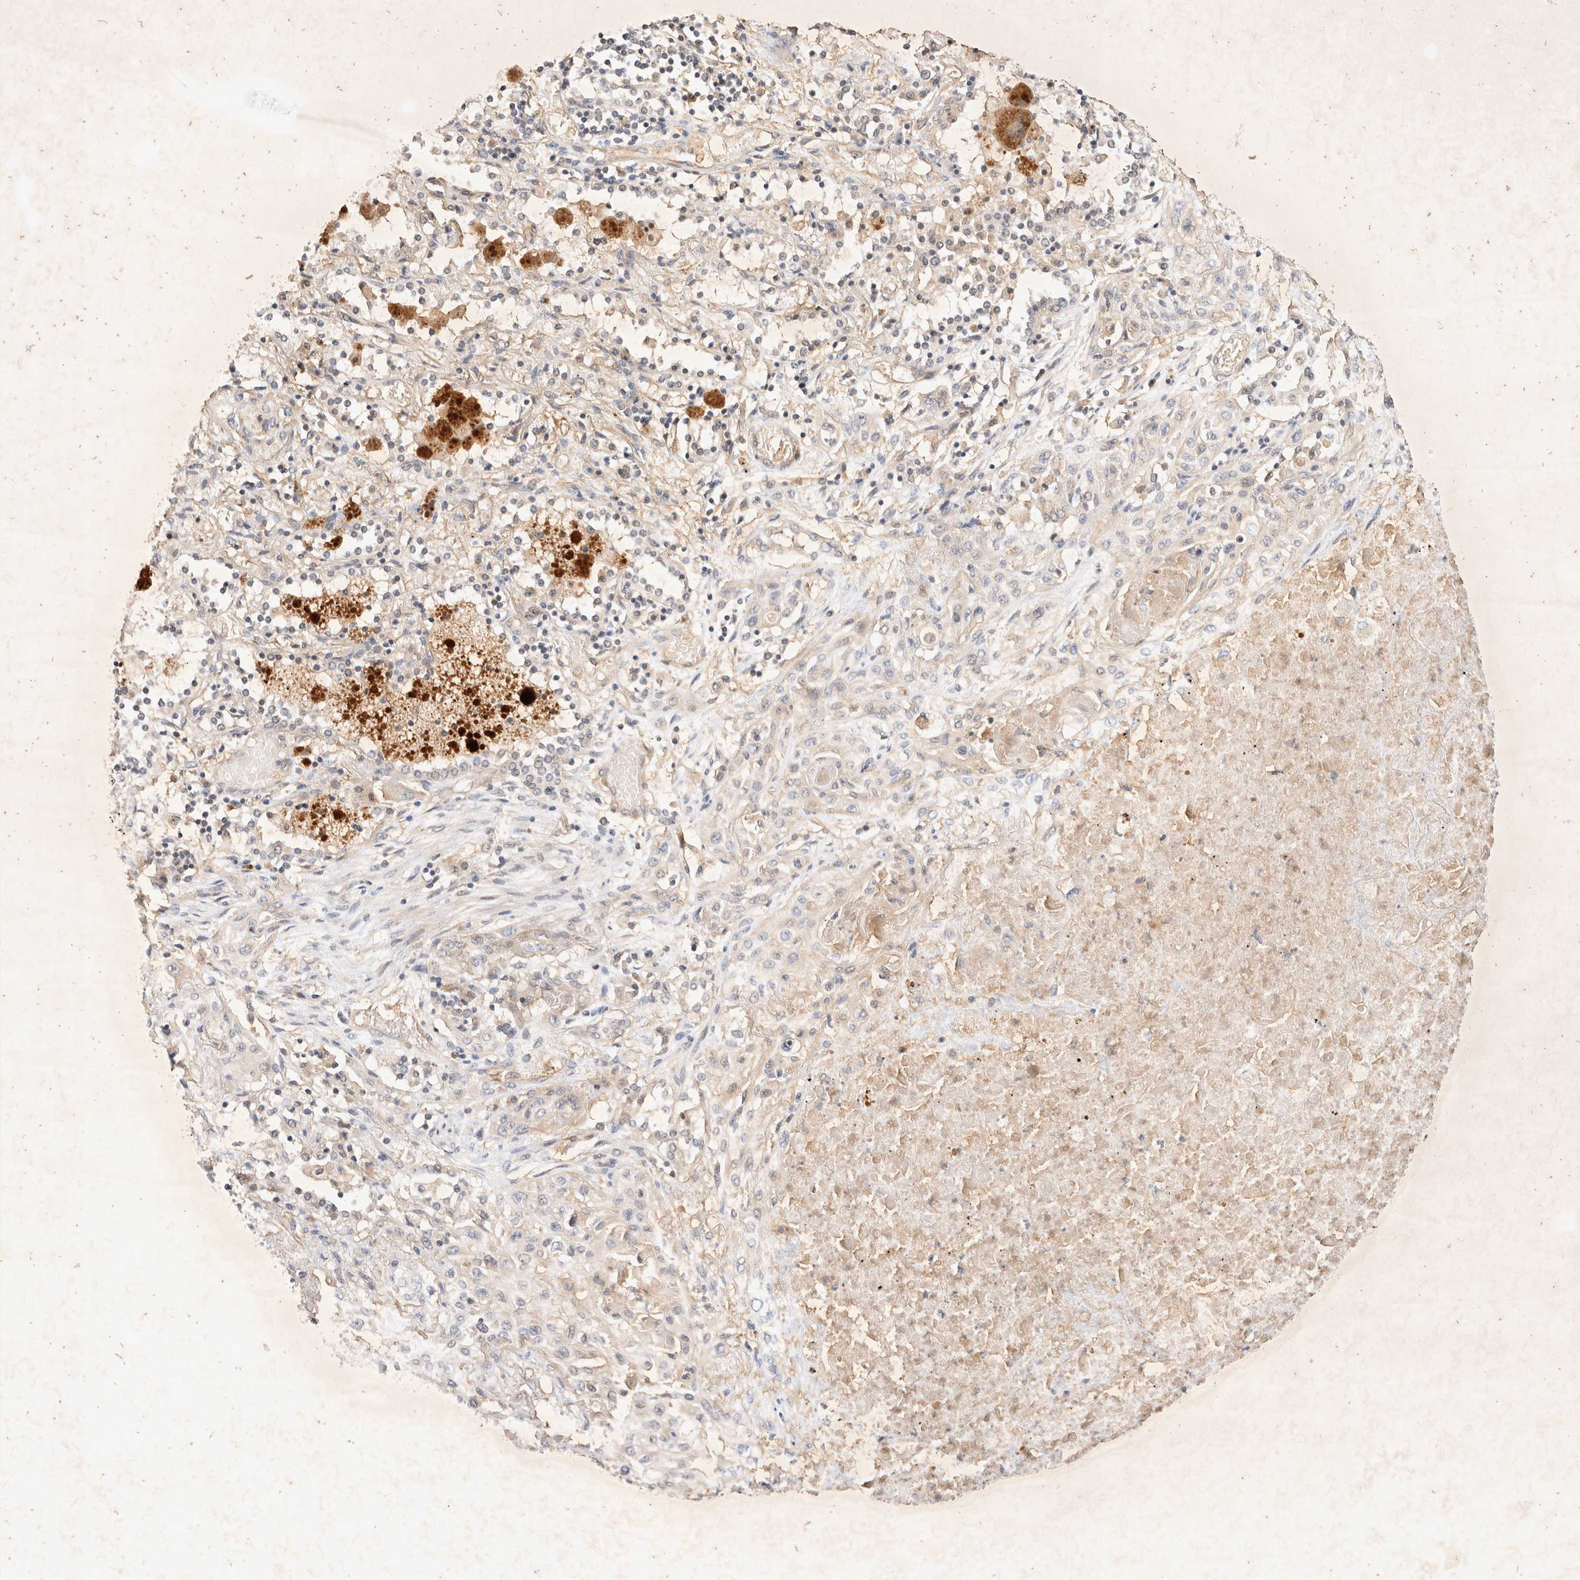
{"staining": {"intensity": "negative", "quantity": "none", "location": "none"}, "tissue": "lung cancer", "cell_type": "Tumor cells", "image_type": "cancer", "snomed": [{"axis": "morphology", "description": "Squamous cell carcinoma, NOS"}, {"axis": "topography", "description": "Lung"}], "caption": "DAB immunohistochemical staining of squamous cell carcinoma (lung) displays no significant staining in tumor cells.", "gene": "YES1", "patient": {"sex": "female", "age": 47}}